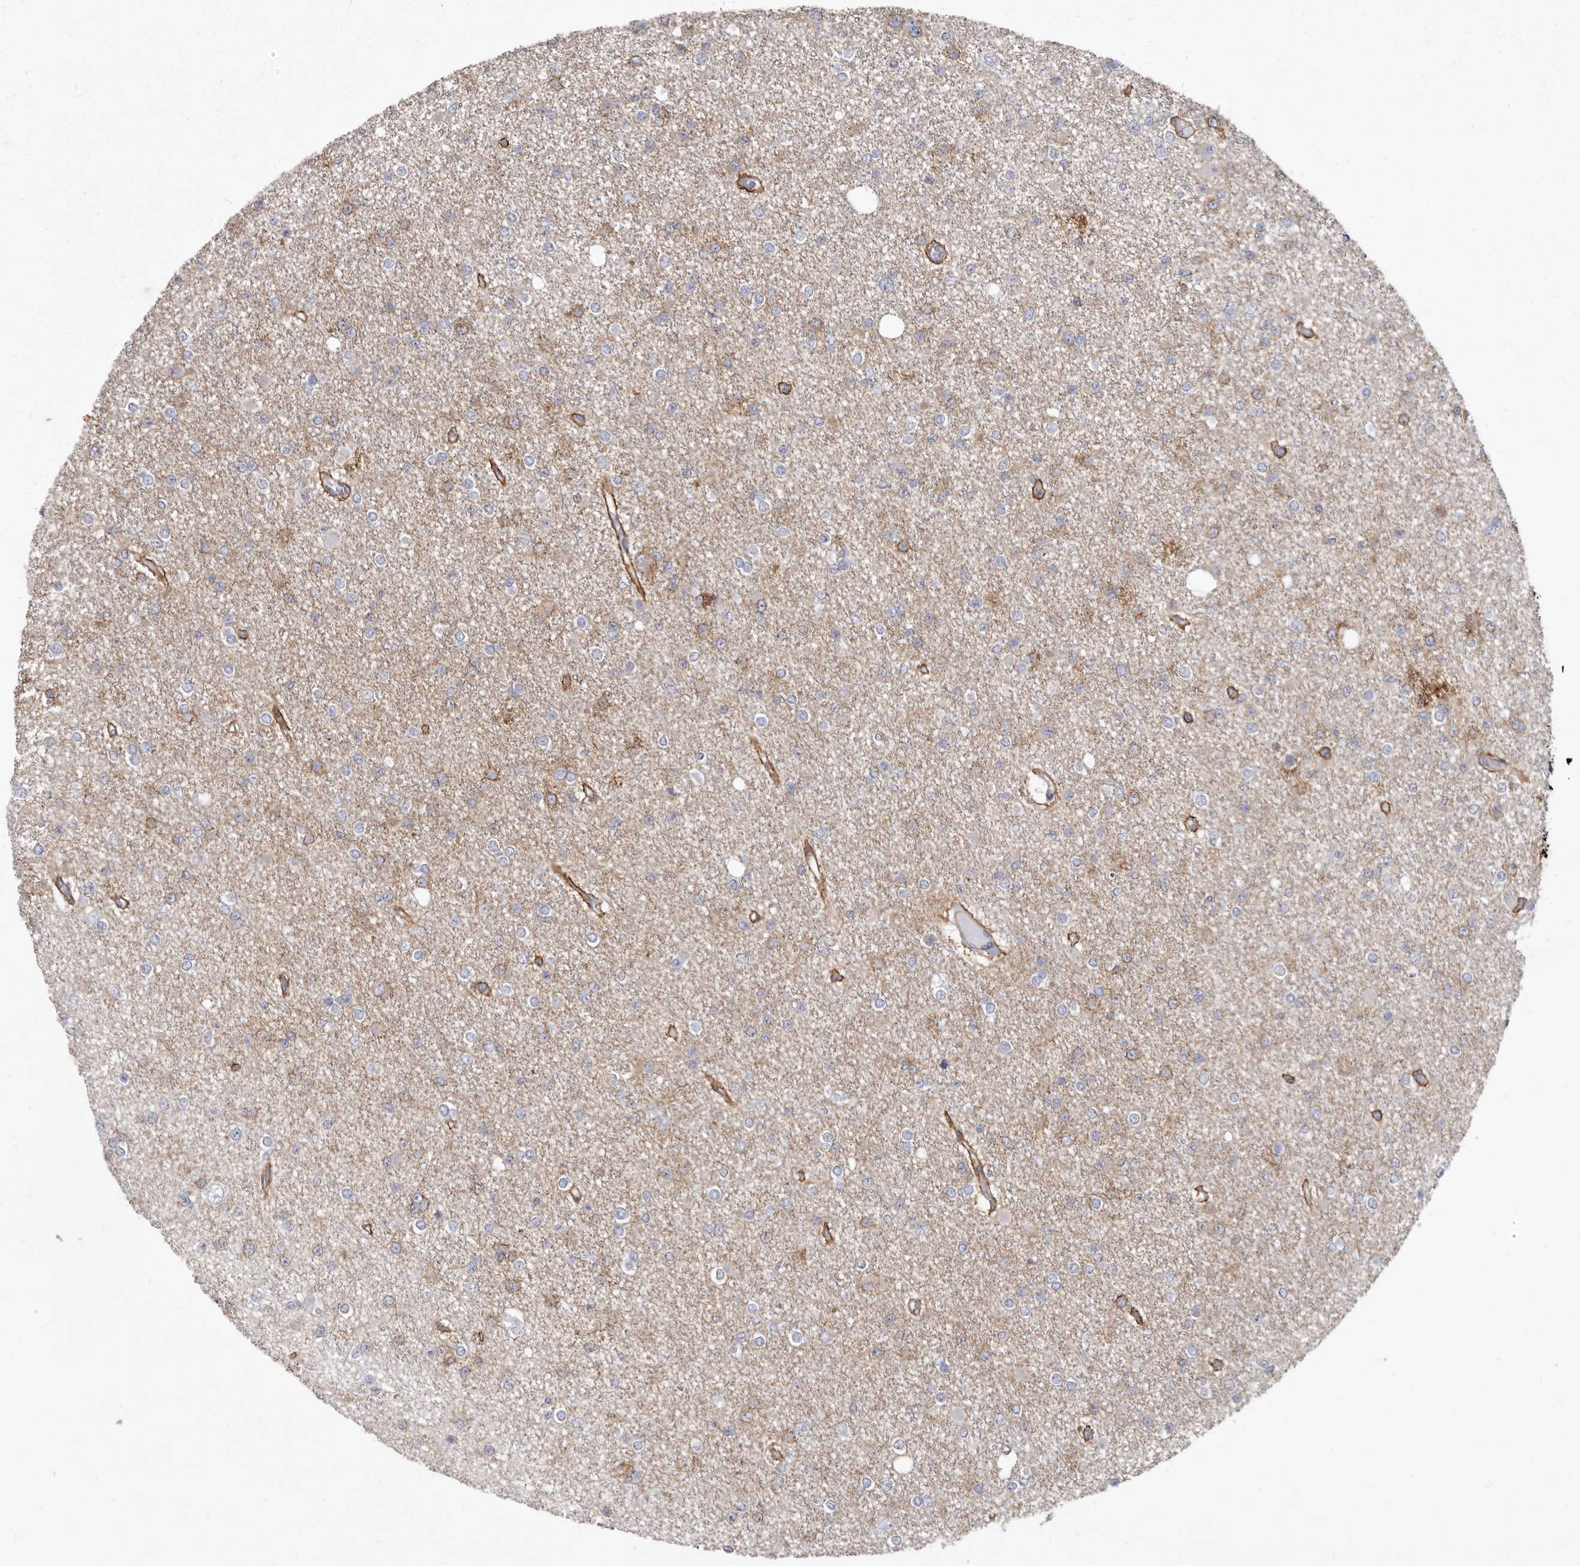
{"staining": {"intensity": "negative", "quantity": "none", "location": "none"}, "tissue": "glioma", "cell_type": "Tumor cells", "image_type": "cancer", "snomed": [{"axis": "morphology", "description": "Glioma, malignant, Low grade"}, {"axis": "topography", "description": "Brain"}], "caption": "DAB (3,3'-diaminobenzidine) immunohistochemical staining of low-grade glioma (malignant) exhibits no significant positivity in tumor cells.", "gene": "P2RX6", "patient": {"sex": "female", "age": 22}}